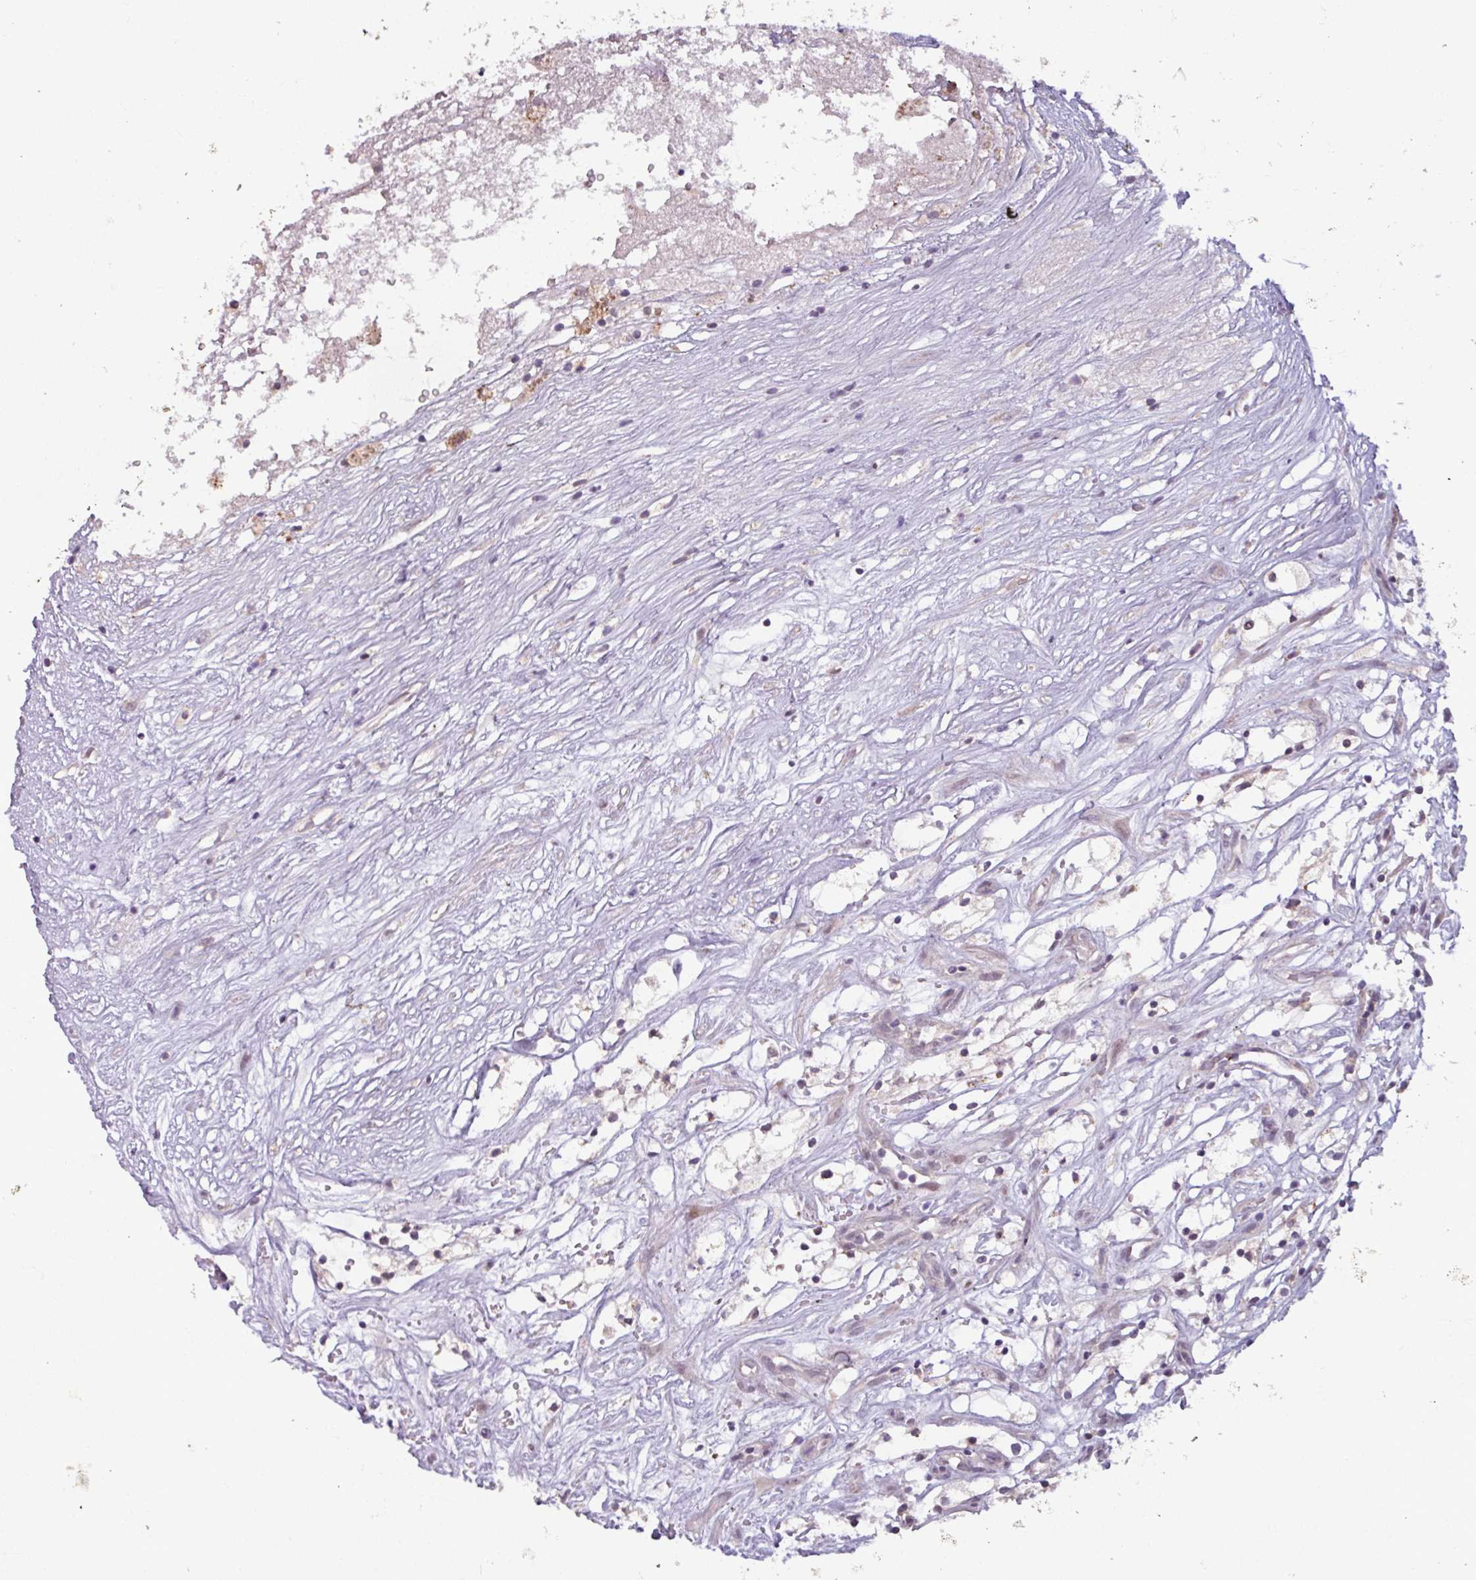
{"staining": {"intensity": "negative", "quantity": "none", "location": "none"}, "tissue": "renal cancer", "cell_type": "Tumor cells", "image_type": "cancer", "snomed": [{"axis": "morphology", "description": "Adenocarcinoma, NOS"}, {"axis": "topography", "description": "Kidney"}], "caption": "Renal adenocarcinoma stained for a protein using IHC displays no expression tumor cells.", "gene": "OGFOD3", "patient": {"sex": "male", "age": 59}}